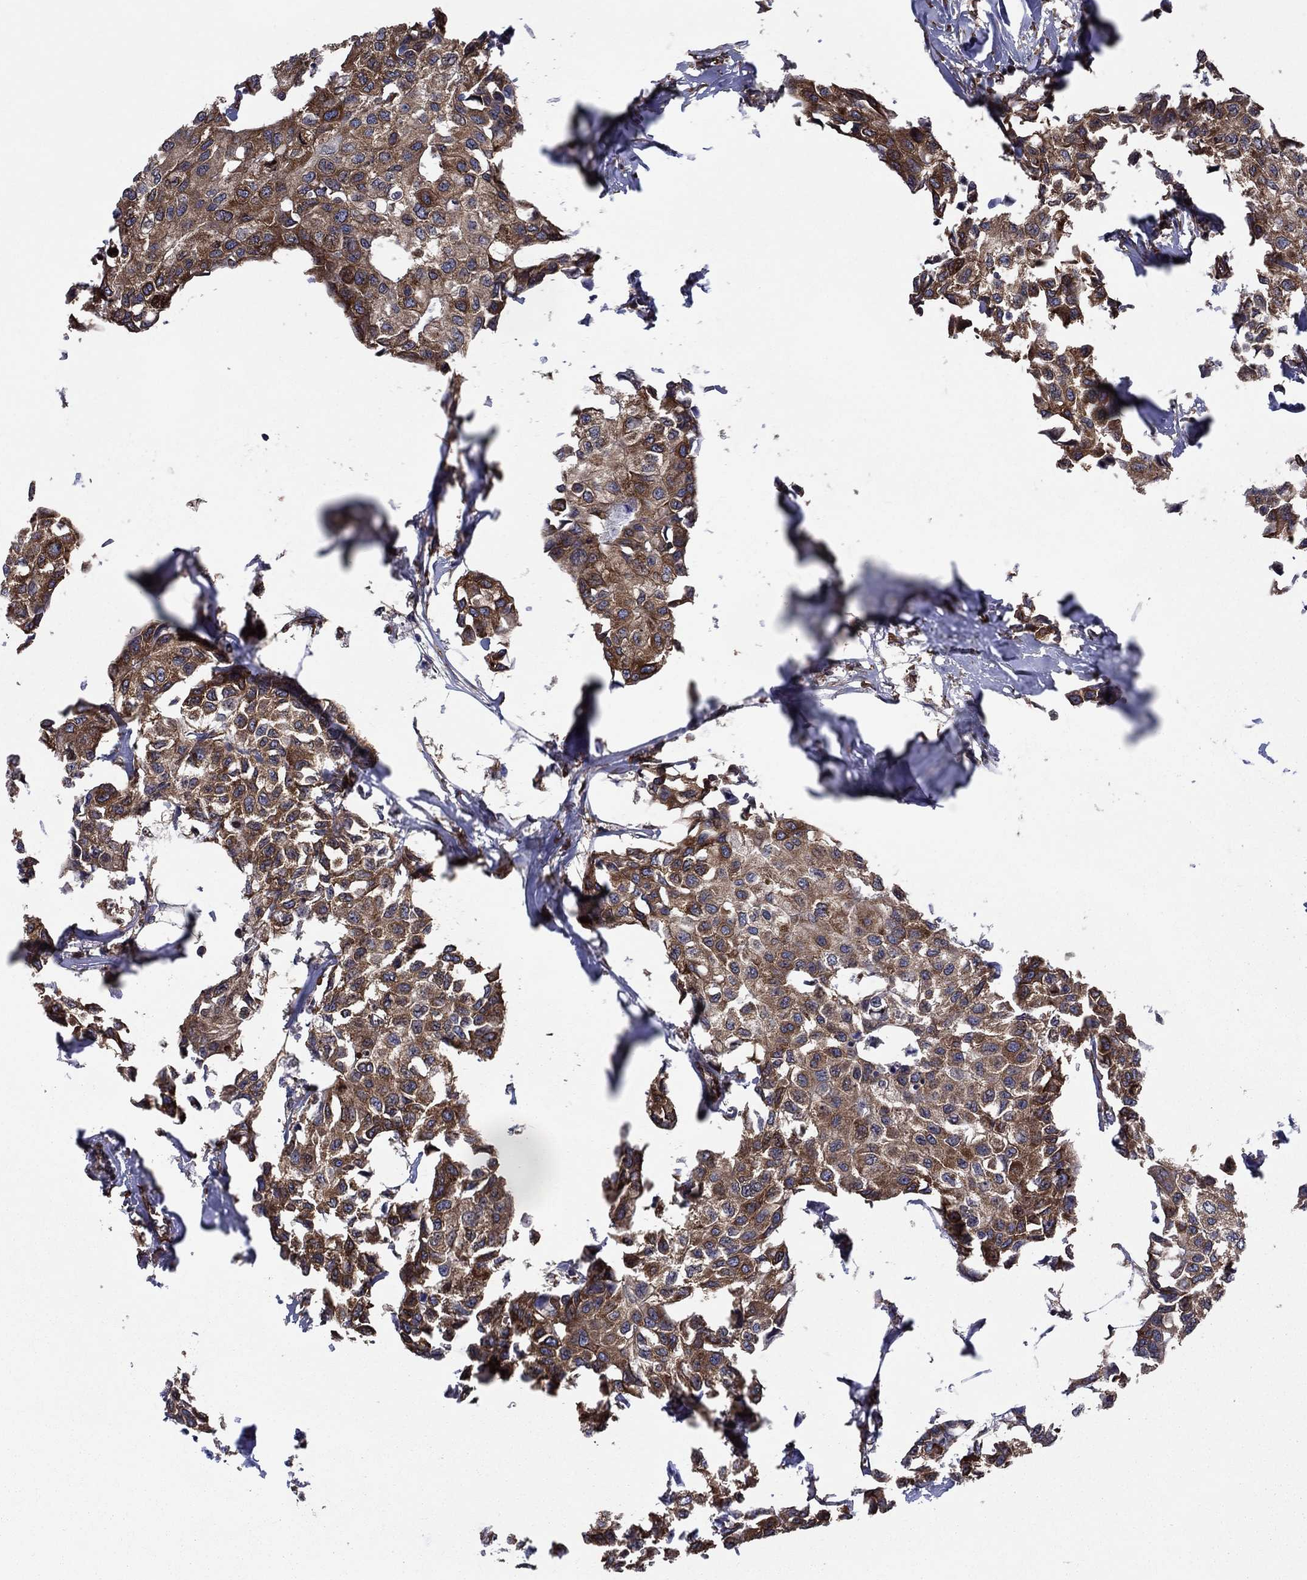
{"staining": {"intensity": "strong", "quantity": ">75%", "location": "cytoplasmic/membranous"}, "tissue": "breast cancer", "cell_type": "Tumor cells", "image_type": "cancer", "snomed": [{"axis": "morphology", "description": "Duct carcinoma"}, {"axis": "topography", "description": "Breast"}], "caption": "Immunohistochemistry (IHC) of breast cancer reveals high levels of strong cytoplasmic/membranous staining in approximately >75% of tumor cells. The staining was performed using DAB, with brown indicating positive protein expression. Nuclei are stained blue with hematoxylin.", "gene": "YBX1", "patient": {"sex": "female", "age": 80}}